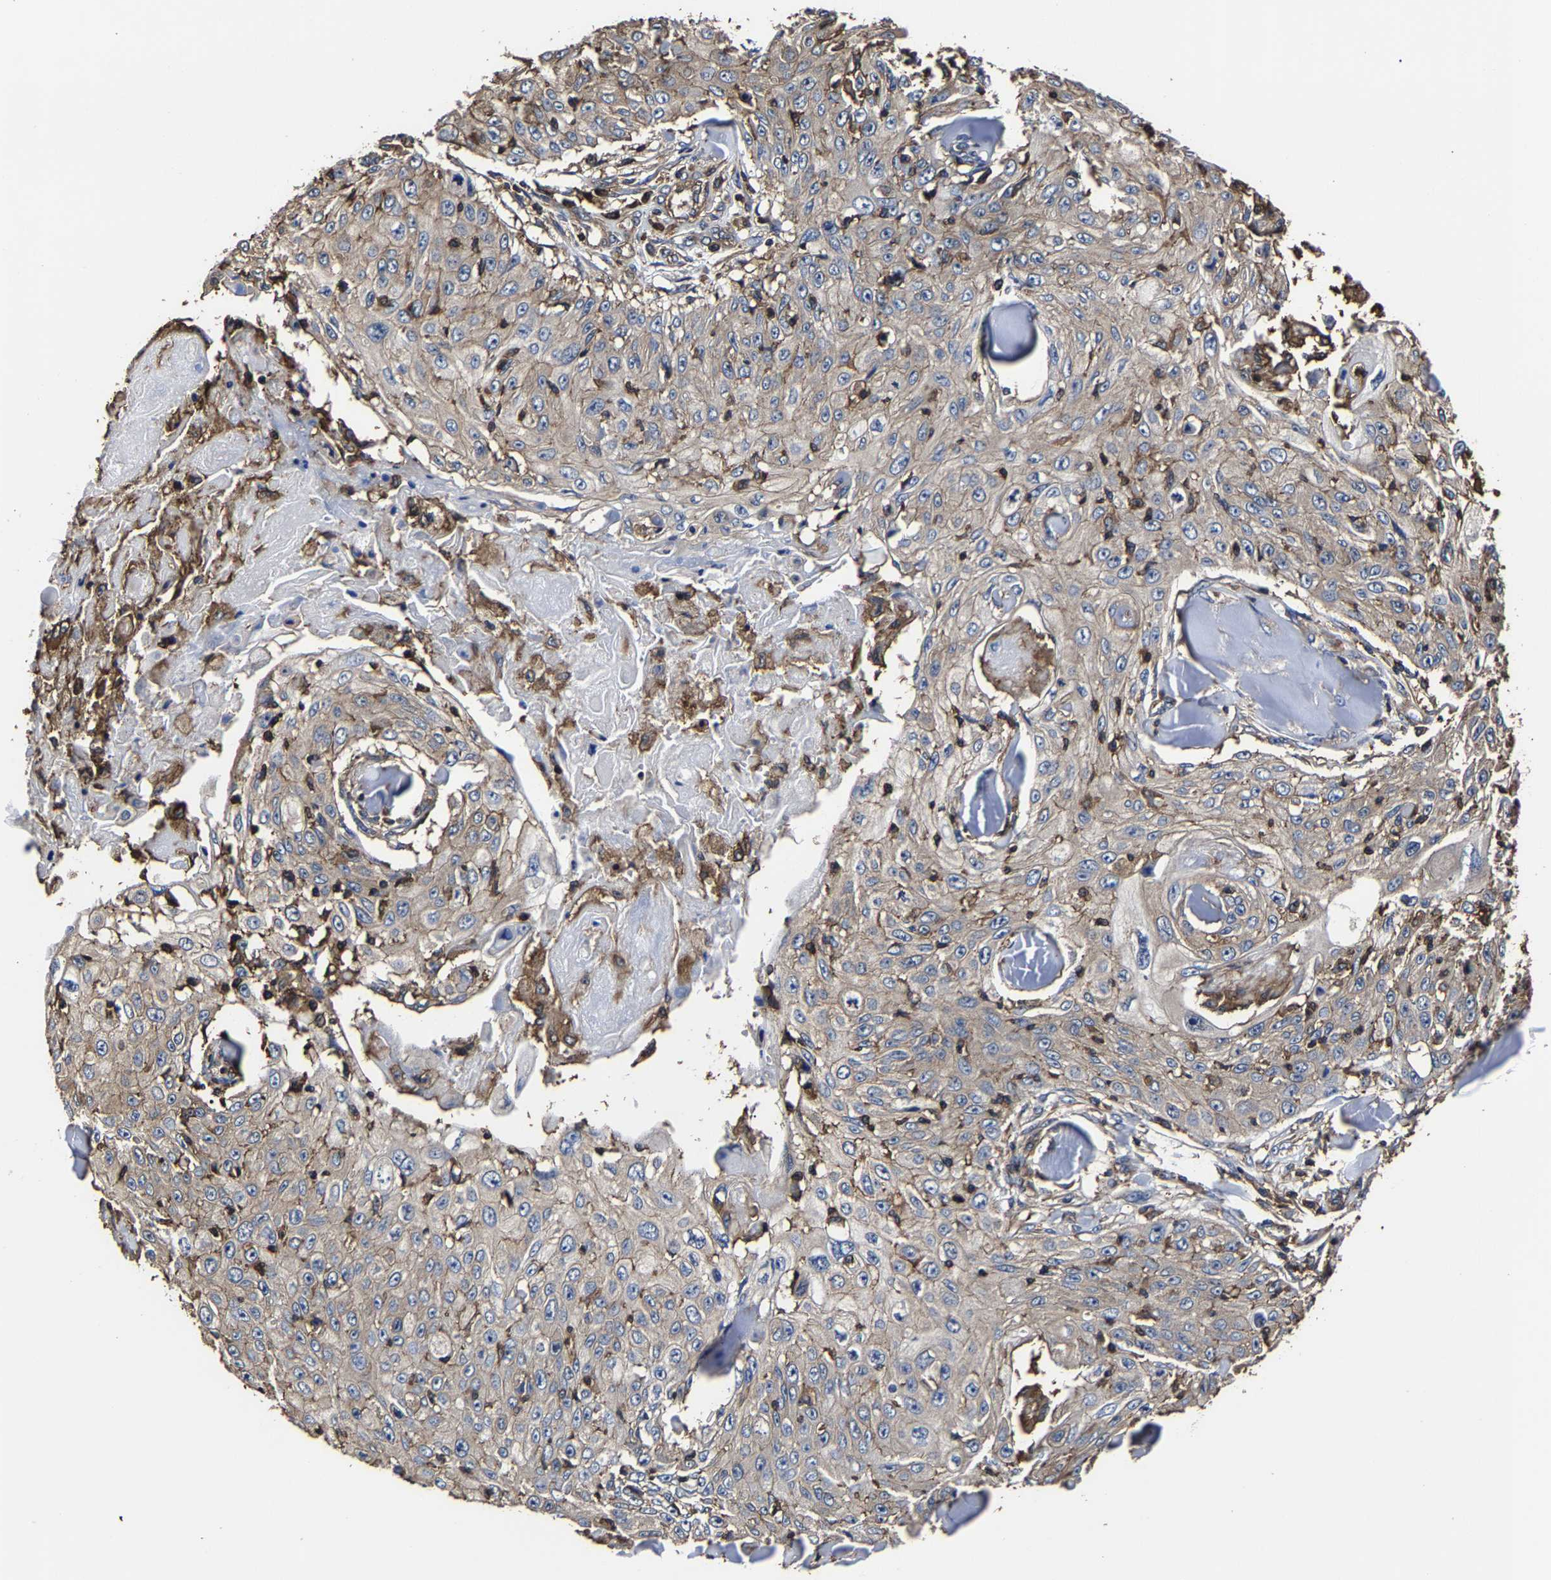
{"staining": {"intensity": "weak", "quantity": "25%-75%", "location": "cytoplasmic/membranous"}, "tissue": "skin cancer", "cell_type": "Tumor cells", "image_type": "cancer", "snomed": [{"axis": "morphology", "description": "Squamous cell carcinoma, NOS"}, {"axis": "topography", "description": "Skin"}], "caption": "This image exhibits skin cancer stained with IHC to label a protein in brown. The cytoplasmic/membranous of tumor cells show weak positivity for the protein. Nuclei are counter-stained blue.", "gene": "SSH3", "patient": {"sex": "male", "age": 86}}